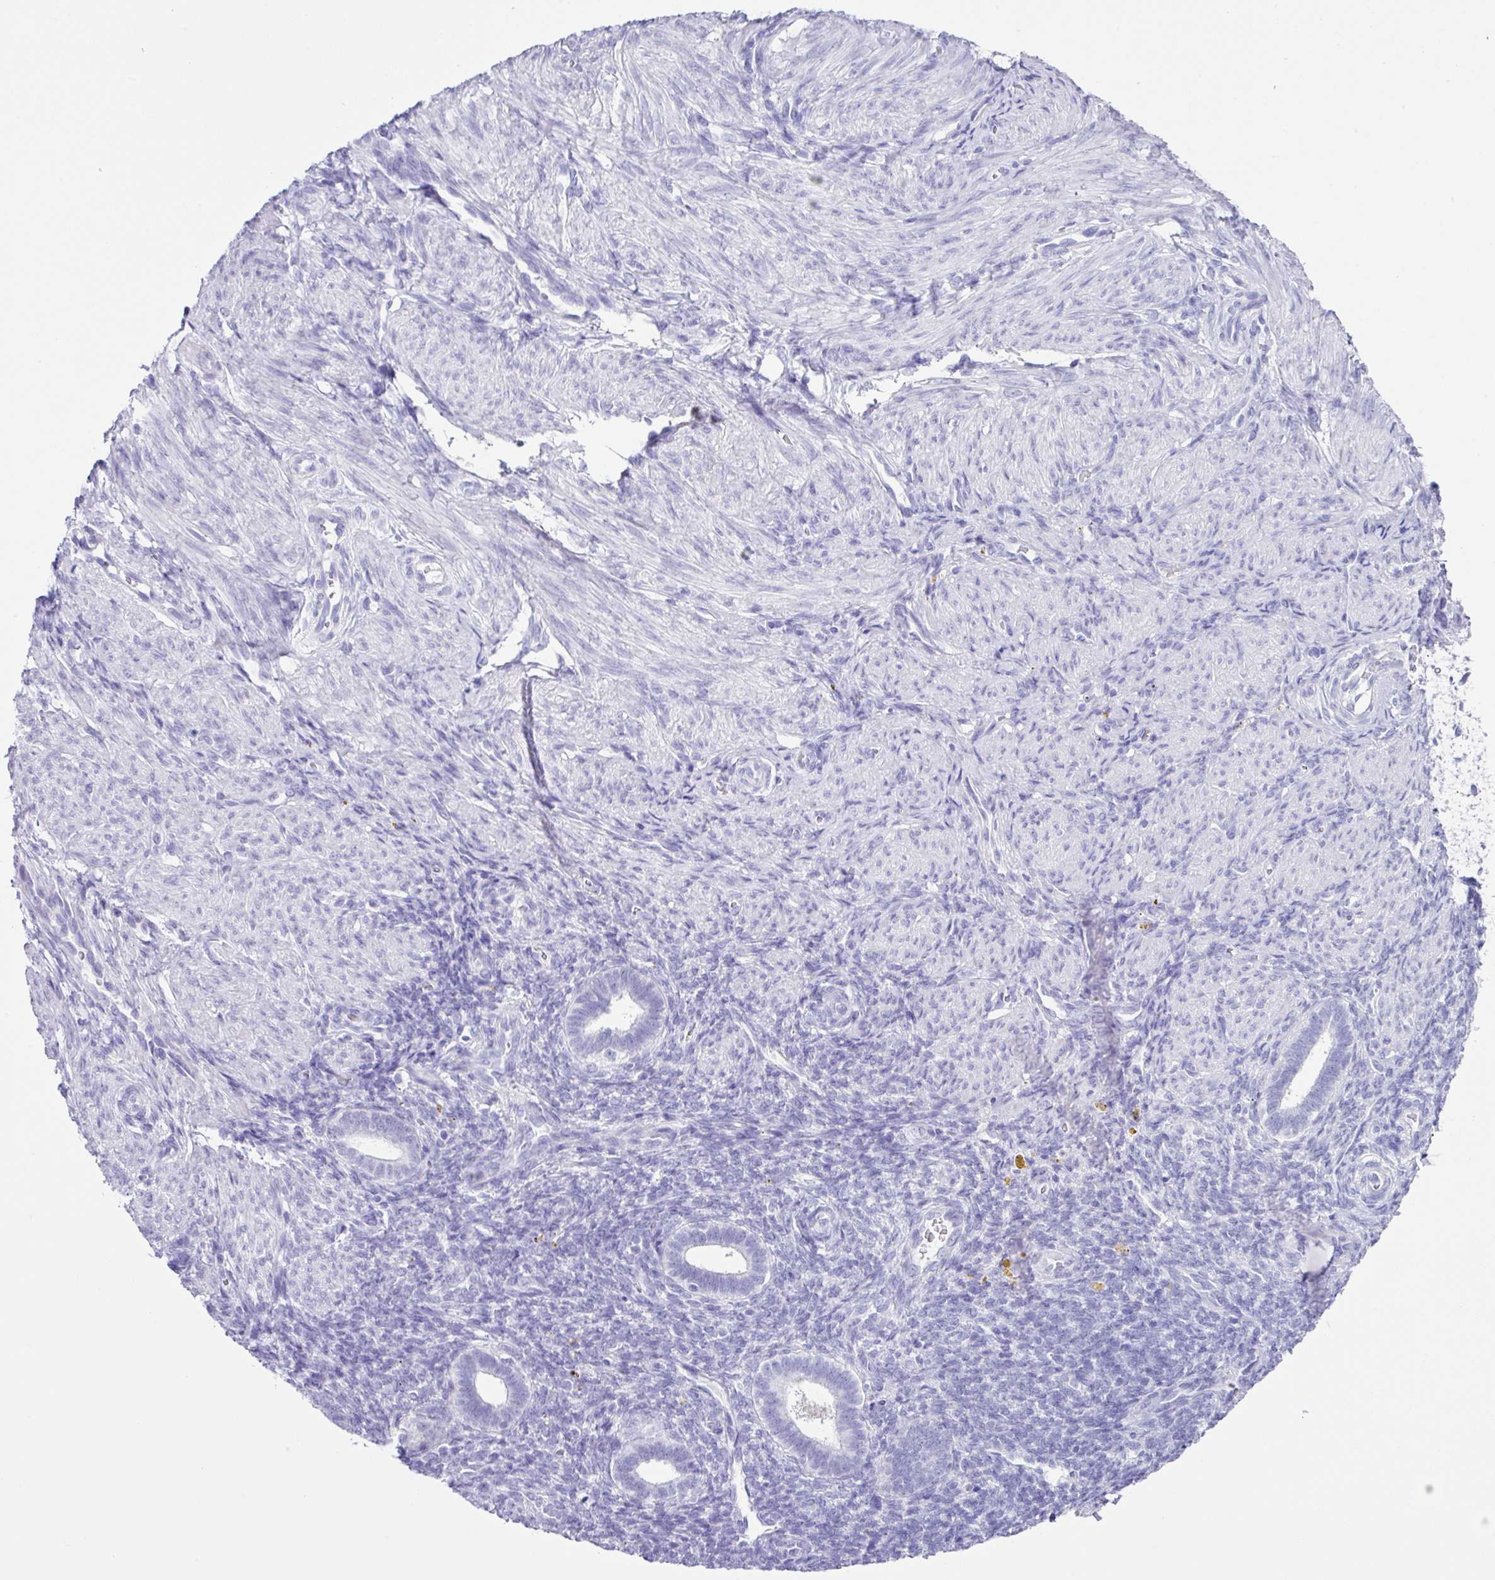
{"staining": {"intensity": "negative", "quantity": "none", "location": "none"}, "tissue": "endometrium", "cell_type": "Cells in endometrial stroma", "image_type": "normal", "snomed": [{"axis": "morphology", "description": "Normal tissue, NOS"}, {"axis": "topography", "description": "Endometrium"}], "caption": "IHC of benign human endometrium reveals no staining in cells in endometrial stroma.", "gene": "ZG16", "patient": {"sex": "female", "age": 34}}